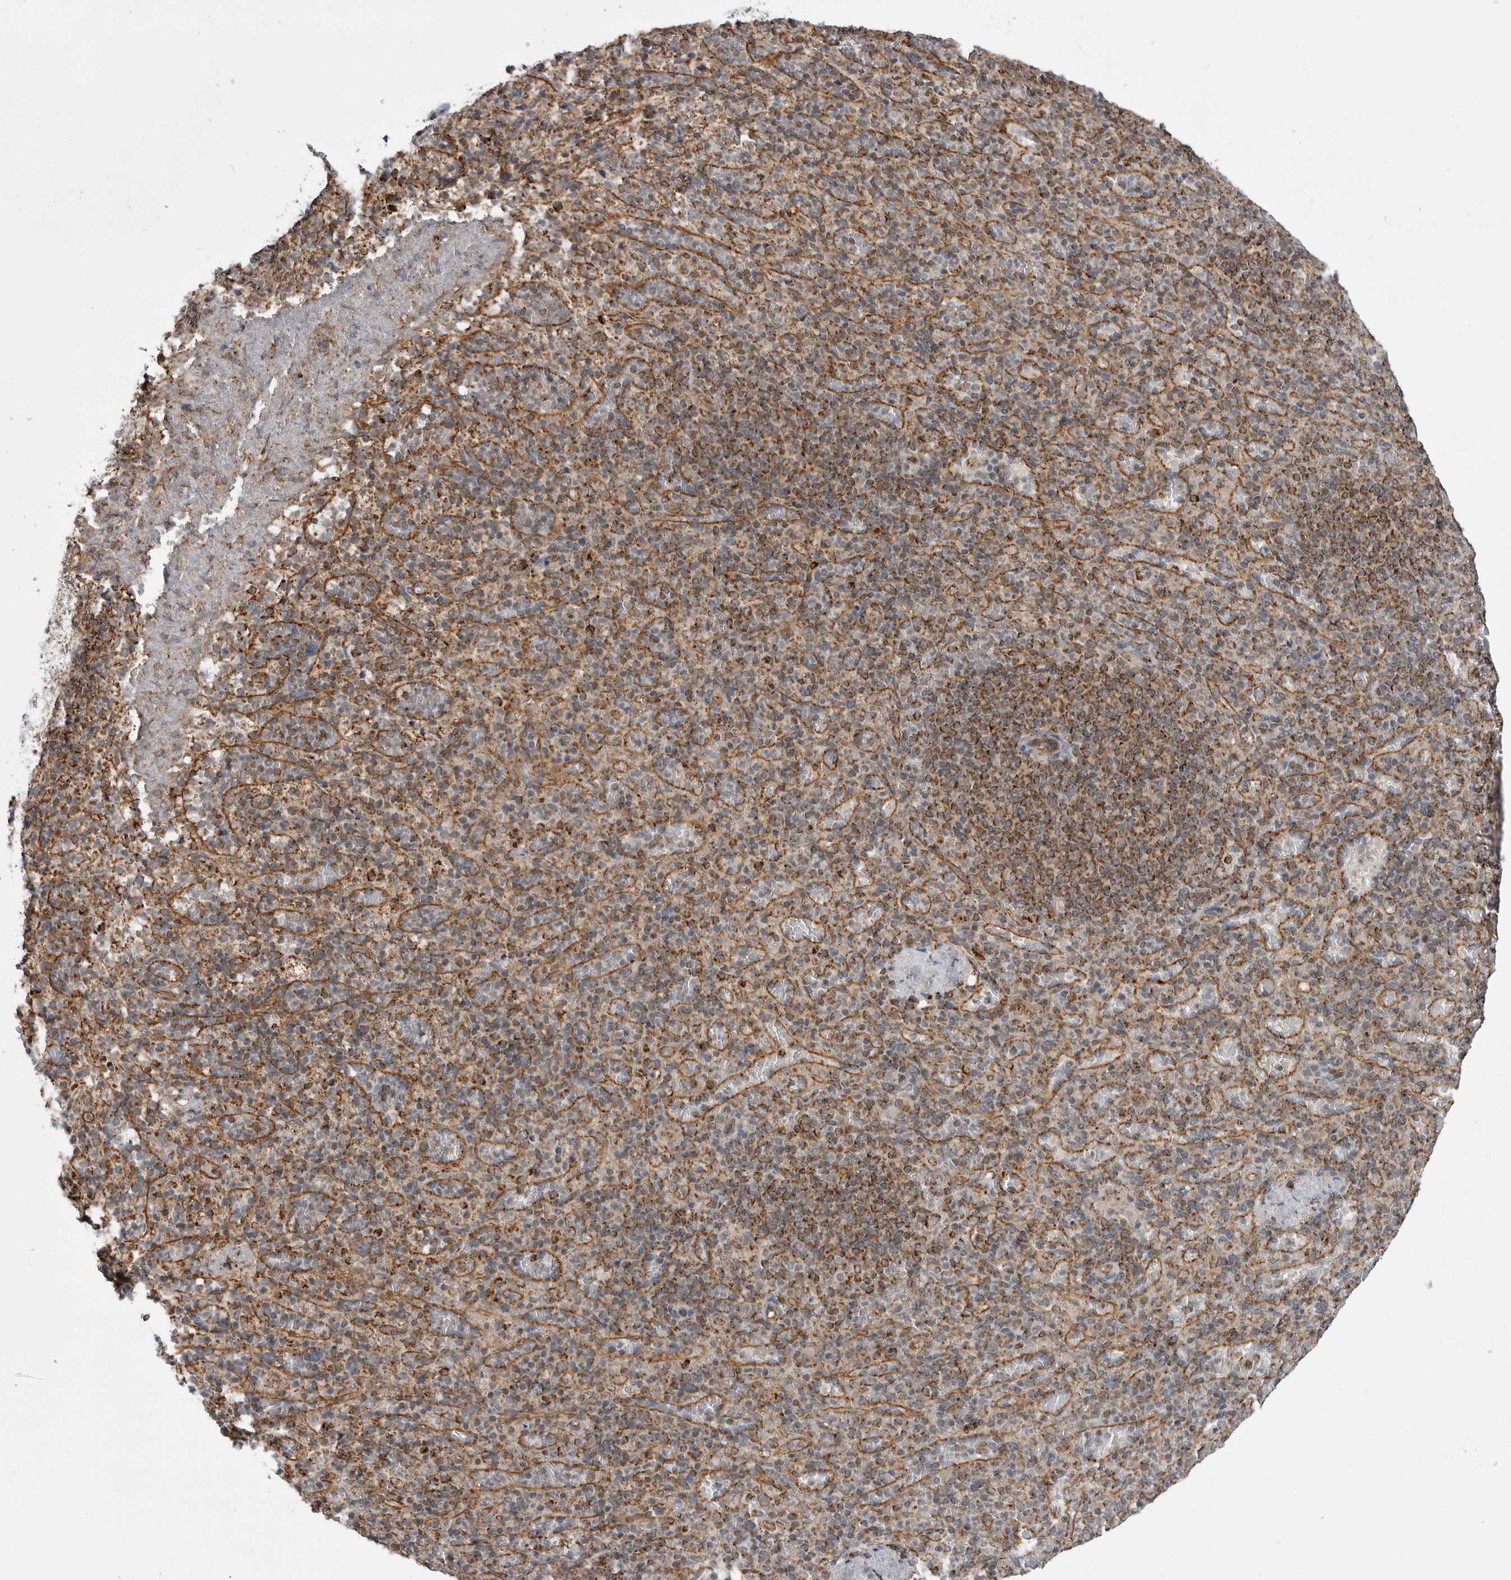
{"staining": {"intensity": "moderate", "quantity": "25%-75%", "location": "cytoplasmic/membranous"}, "tissue": "spleen", "cell_type": "Cells in red pulp", "image_type": "normal", "snomed": [{"axis": "morphology", "description": "Normal tissue, NOS"}, {"axis": "topography", "description": "Spleen"}], "caption": "This histopathology image displays normal spleen stained with immunohistochemistry (IHC) to label a protein in brown. The cytoplasmic/membranous of cells in red pulp show moderate positivity for the protein. Nuclei are counter-stained blue.", "gene": "FH", "patient": {"sex": "female", "age": 74}}